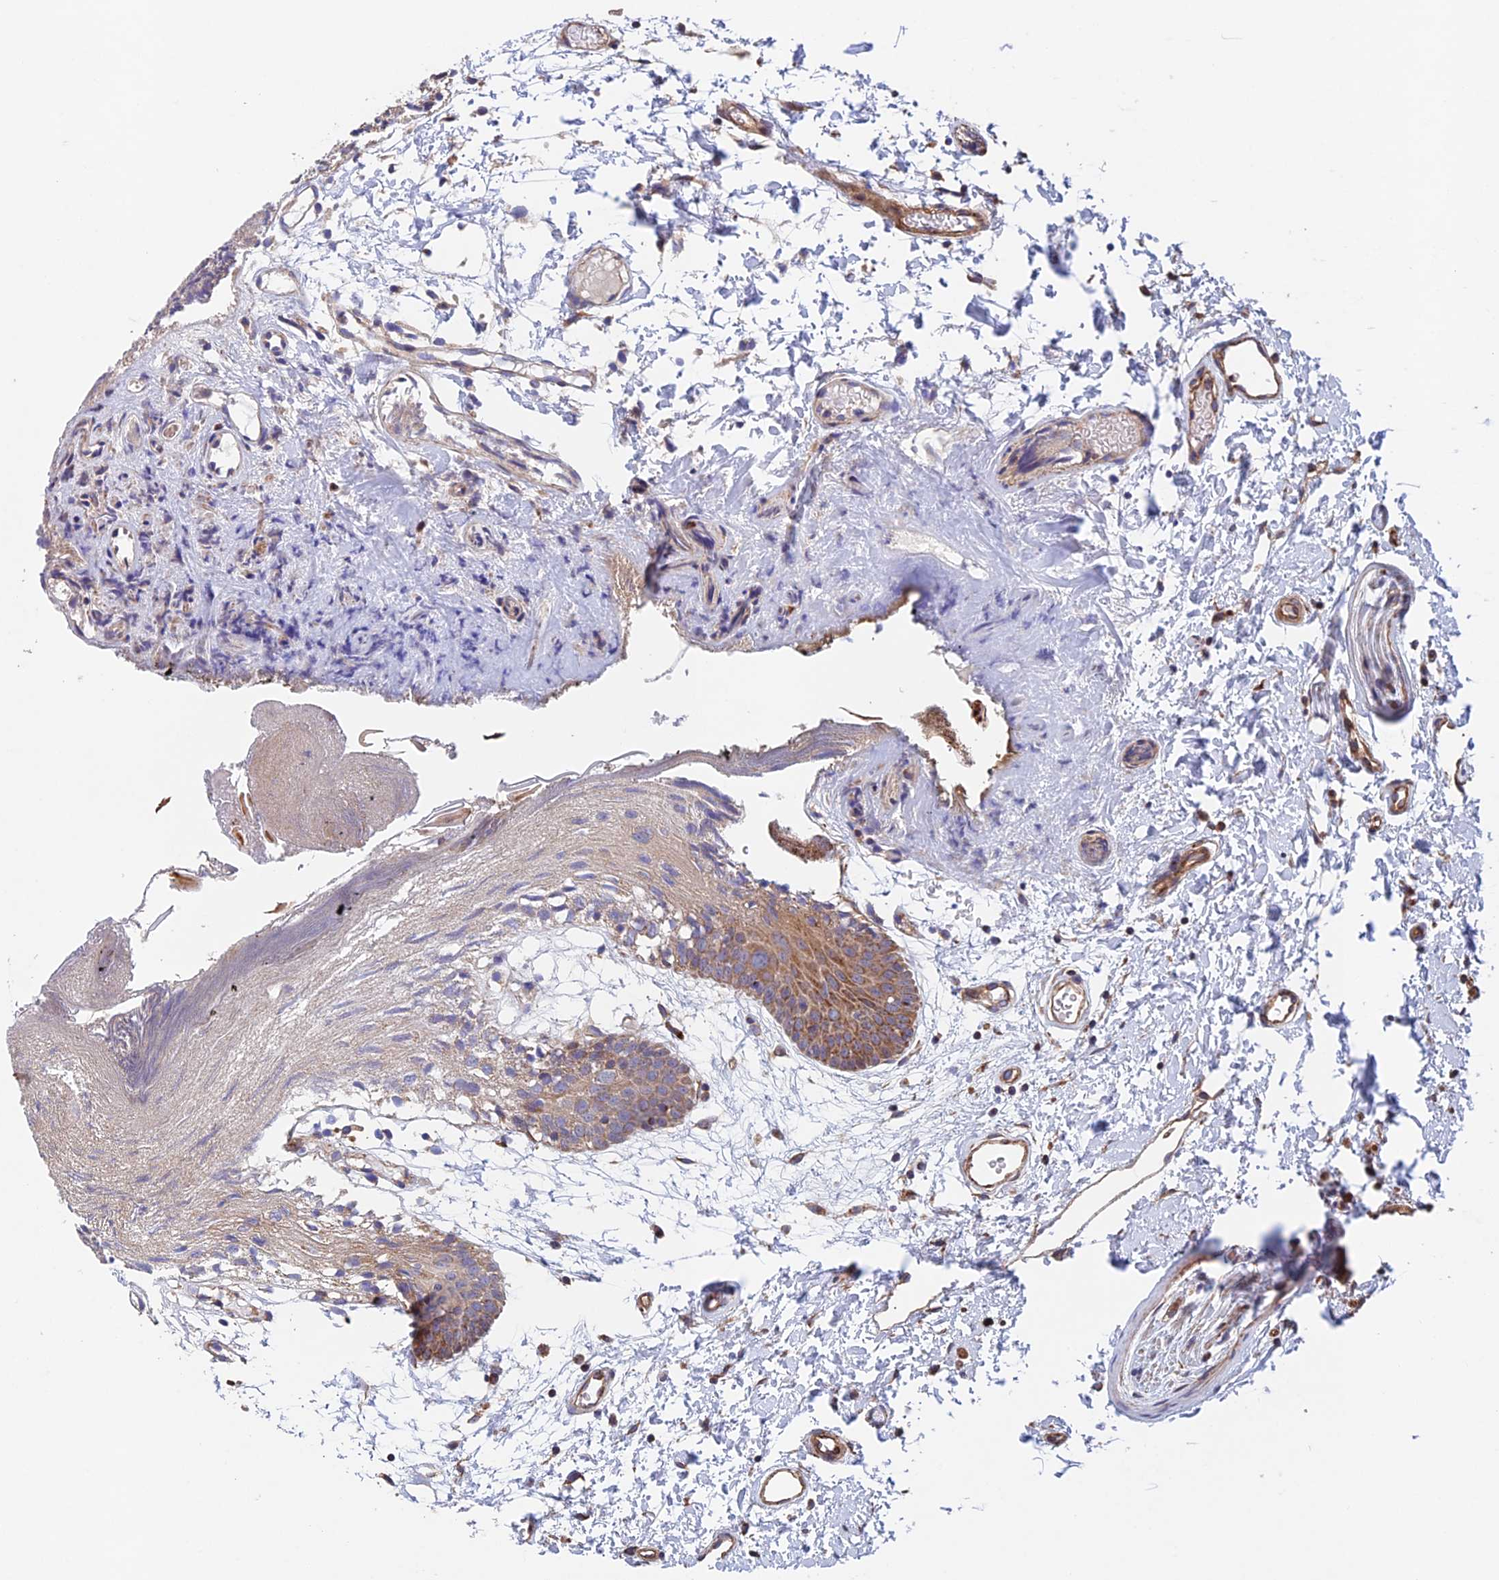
{"staining": {"intensity": "strong", "quantity": "25%-75%", "location": "cytoplasmic/membranous"}, "tissue": "oral mucosa", "cell_type": "Squamous epithelial cells", "image_type": "normal", "snomed": [{"axis": "morphology", "description": "Normal tissue, NOS"}, {"axis": "topography", "description": "Skeletal muscle"}, {"axis": "topography", "description": "Oral tissue"}, {"axis": "topography", "description": "Salivary gland"}, {"axis": "topography", "description": "Peripheral nerve tissue"}], "caption": "Strong cytoplasmic/membranous positivity is identified in about 25%-75% of squamous epithelial cells in unremarkable oral mucosa.", "gene": "MRPL1", "patient": {"sex": "male", "age": 54}}